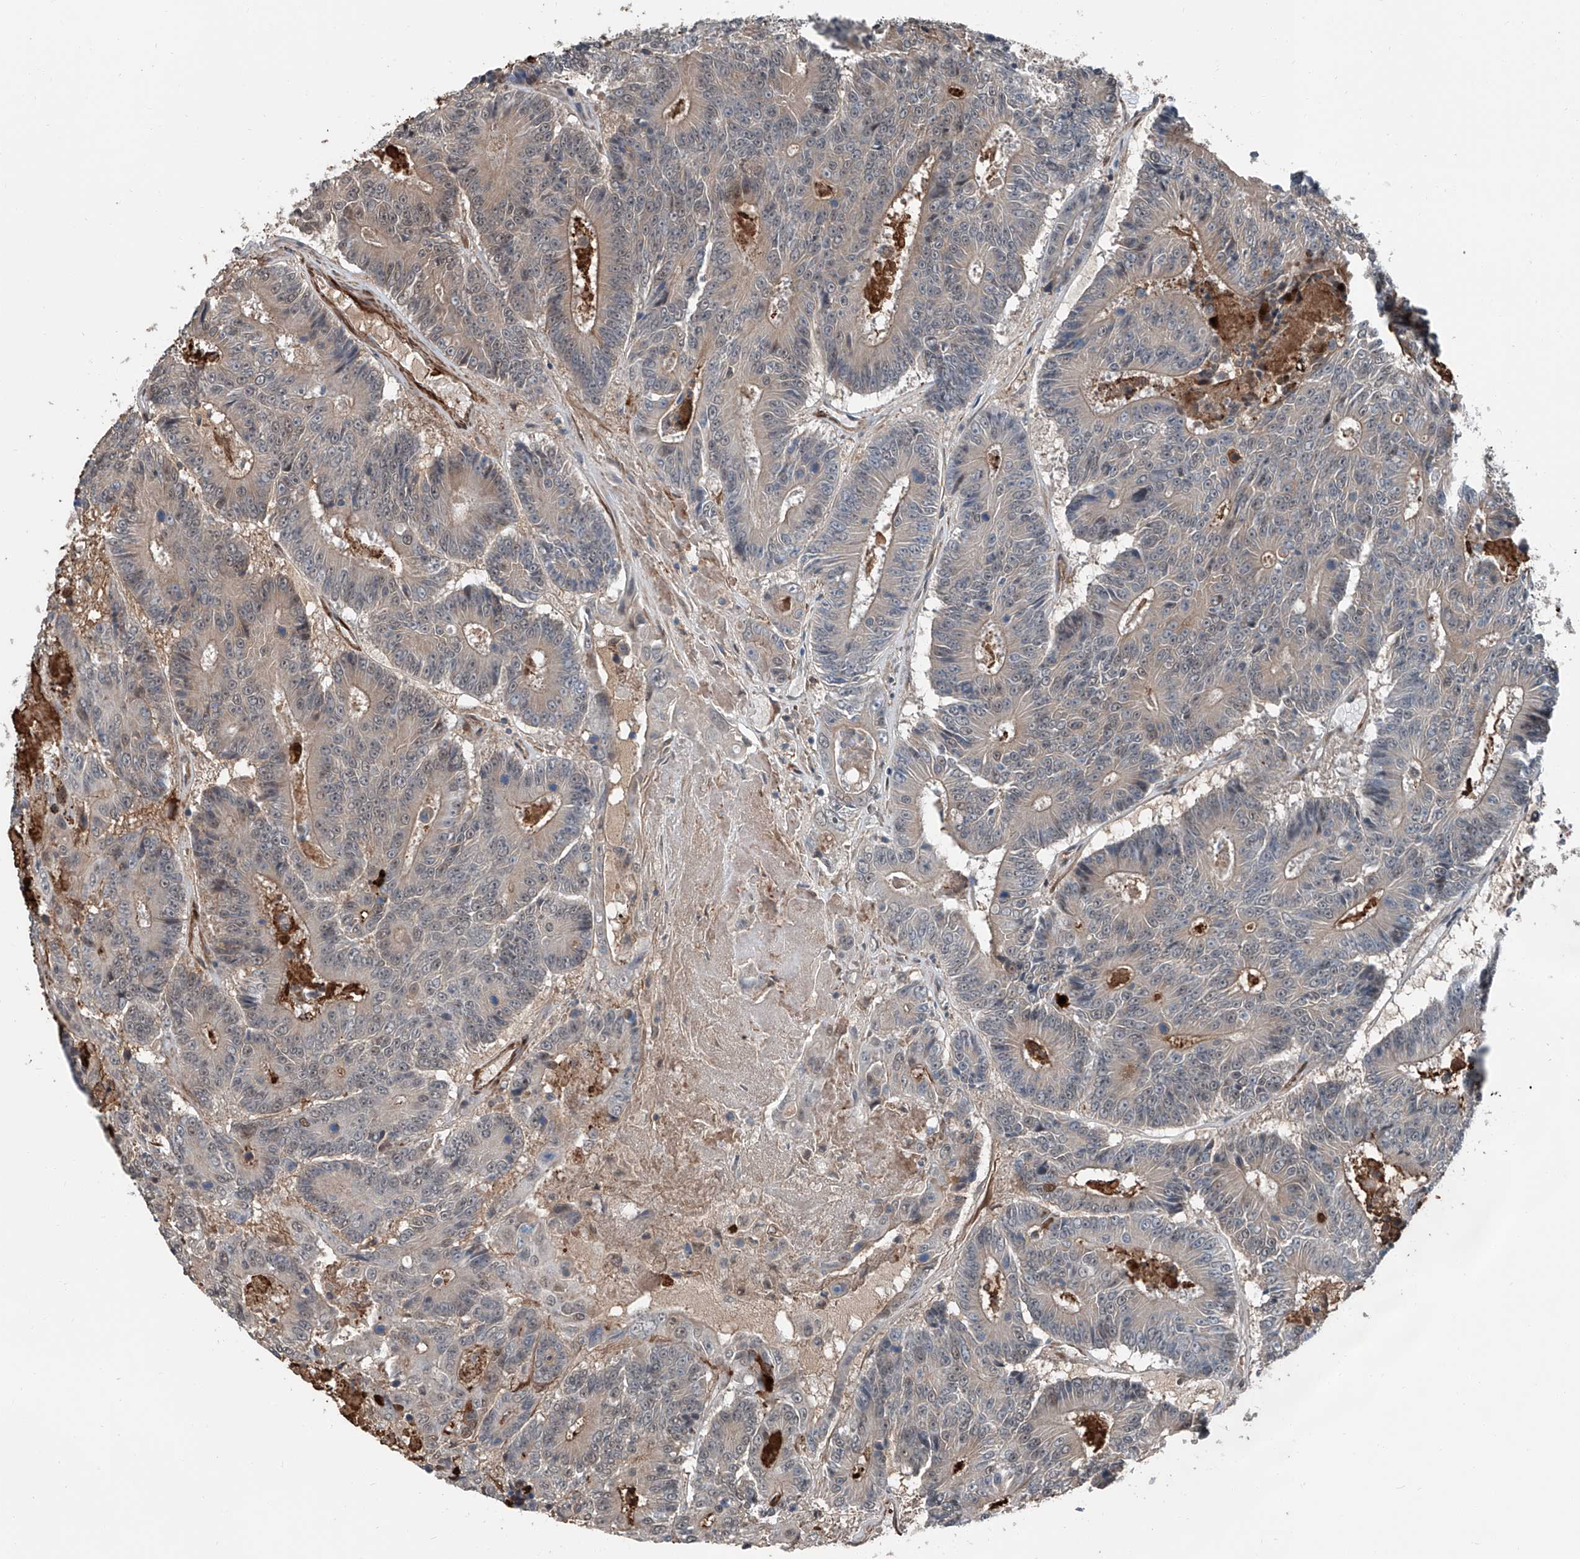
{"staining": {"intensity": "weak", "quantity": "25%-75%", "location": "cytoplasmic/membranous,nuclear"}, "tissue": "colorectal cancer", "cell_type": "Tumor cells", "image_type": "cancer", "snomed": [{"axis": "morphology", "description": "Adenocarcinoma, NOS"}, {"axis": "topography", "description": "Colon"}], "caption": "There is low levels of weak cytoplasmic/membranous and nuclear staining in tumor cells of colorectal cancer (adenocarcinoma), as demonstrated by immunohistochemical staining (brown color).", "gene": "HSPA6", "patient": {"sex": "male", "age": 83}}